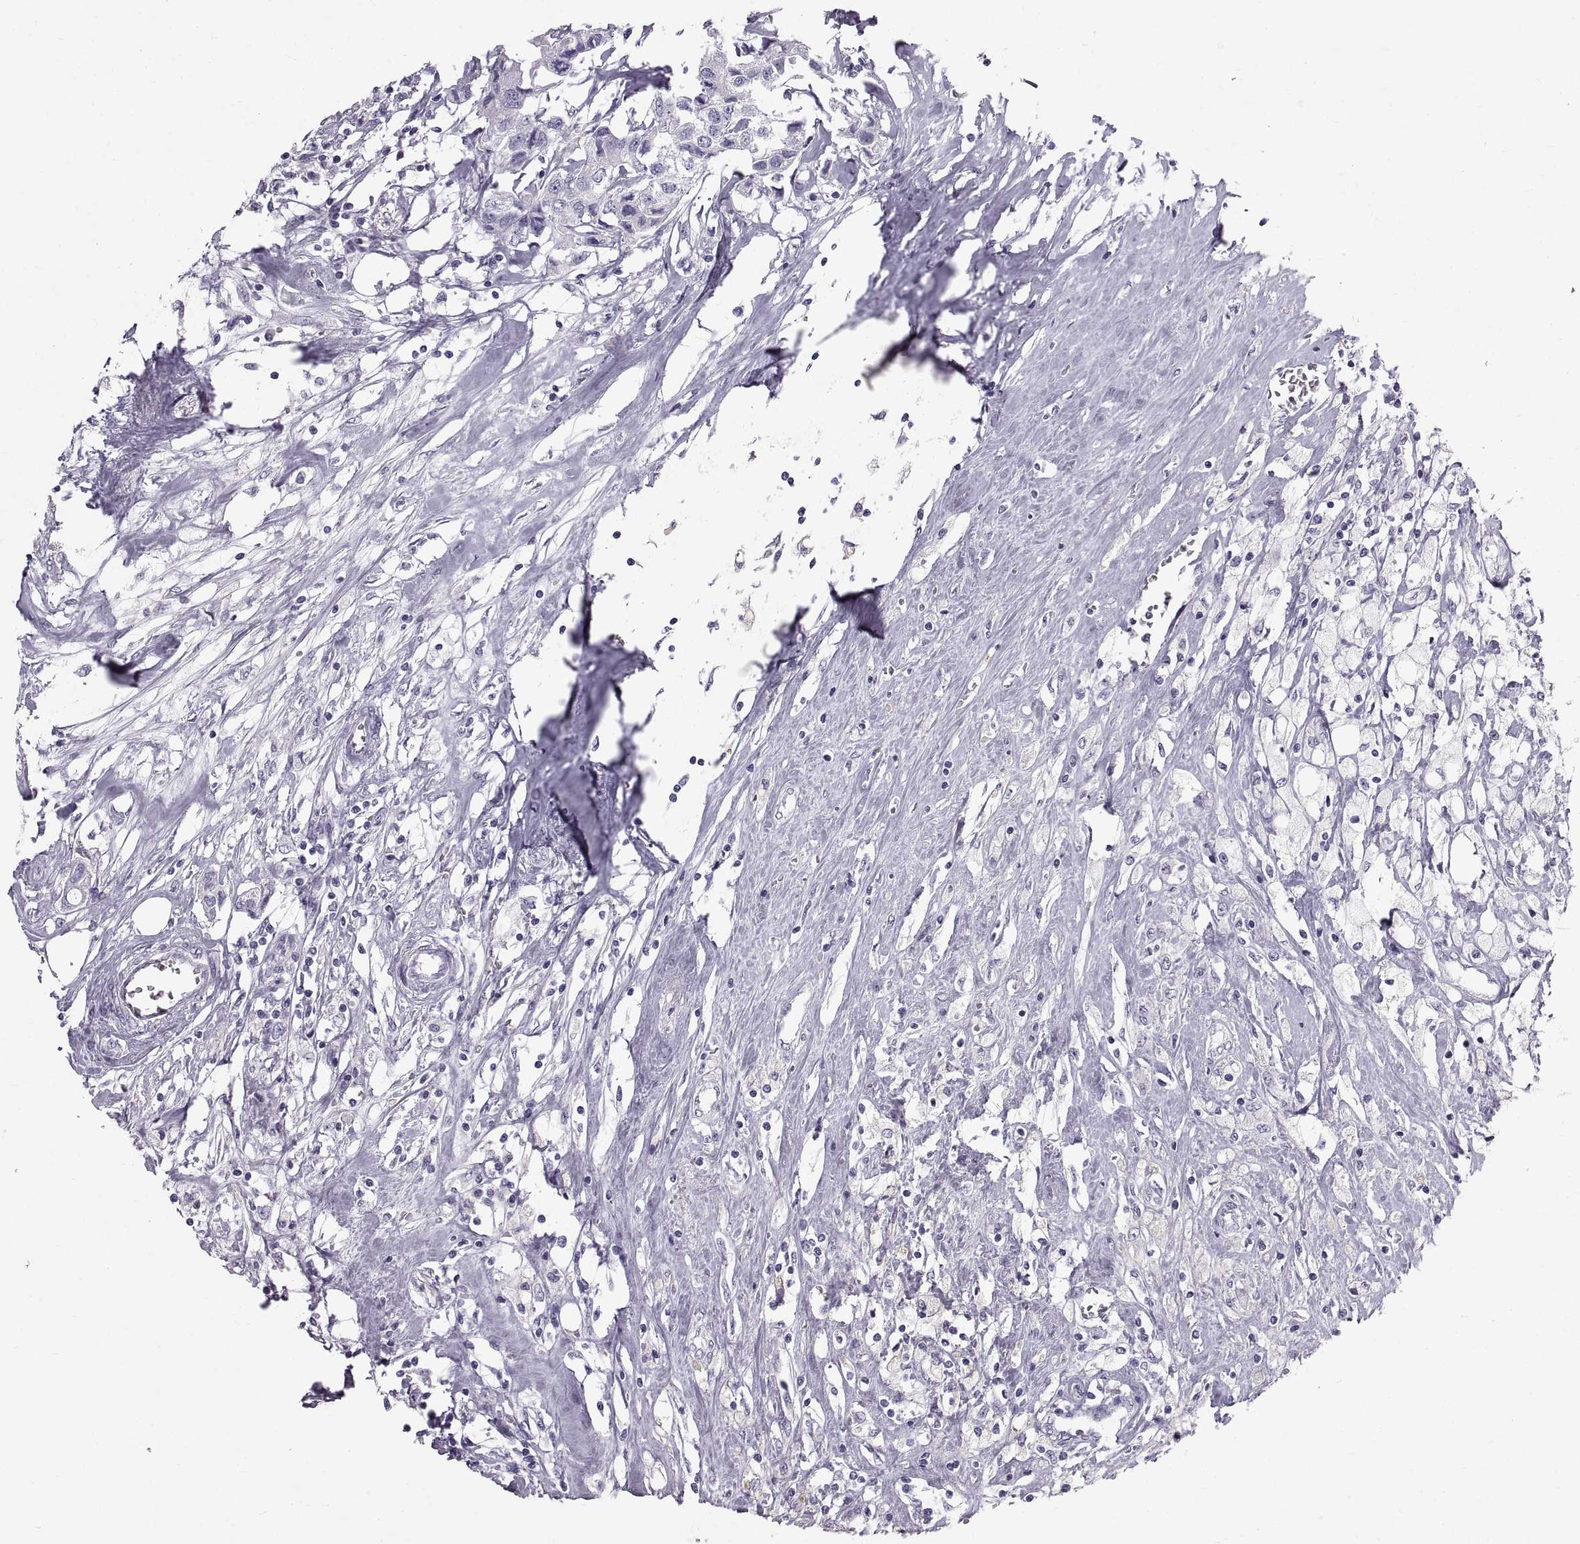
{"staining": {"intensity": "negative", "quantity": "none", "location": "none"}, "tissue": "breast cancer", "cell_type": "Tumor cells", "image_type": "cancer", "snomed": [{"axis": "morphology", "description": "Duct carcinoma"}, {"axis": "topography", "description": "Breast"}], "caption": "Immunohistochemistry image of breast intraductal carcinoma stained for a protein (brown), which shows no positivity in tumor cells.", "gene": "WFDC8", "patient": {"sex": "female", "age": 80}}